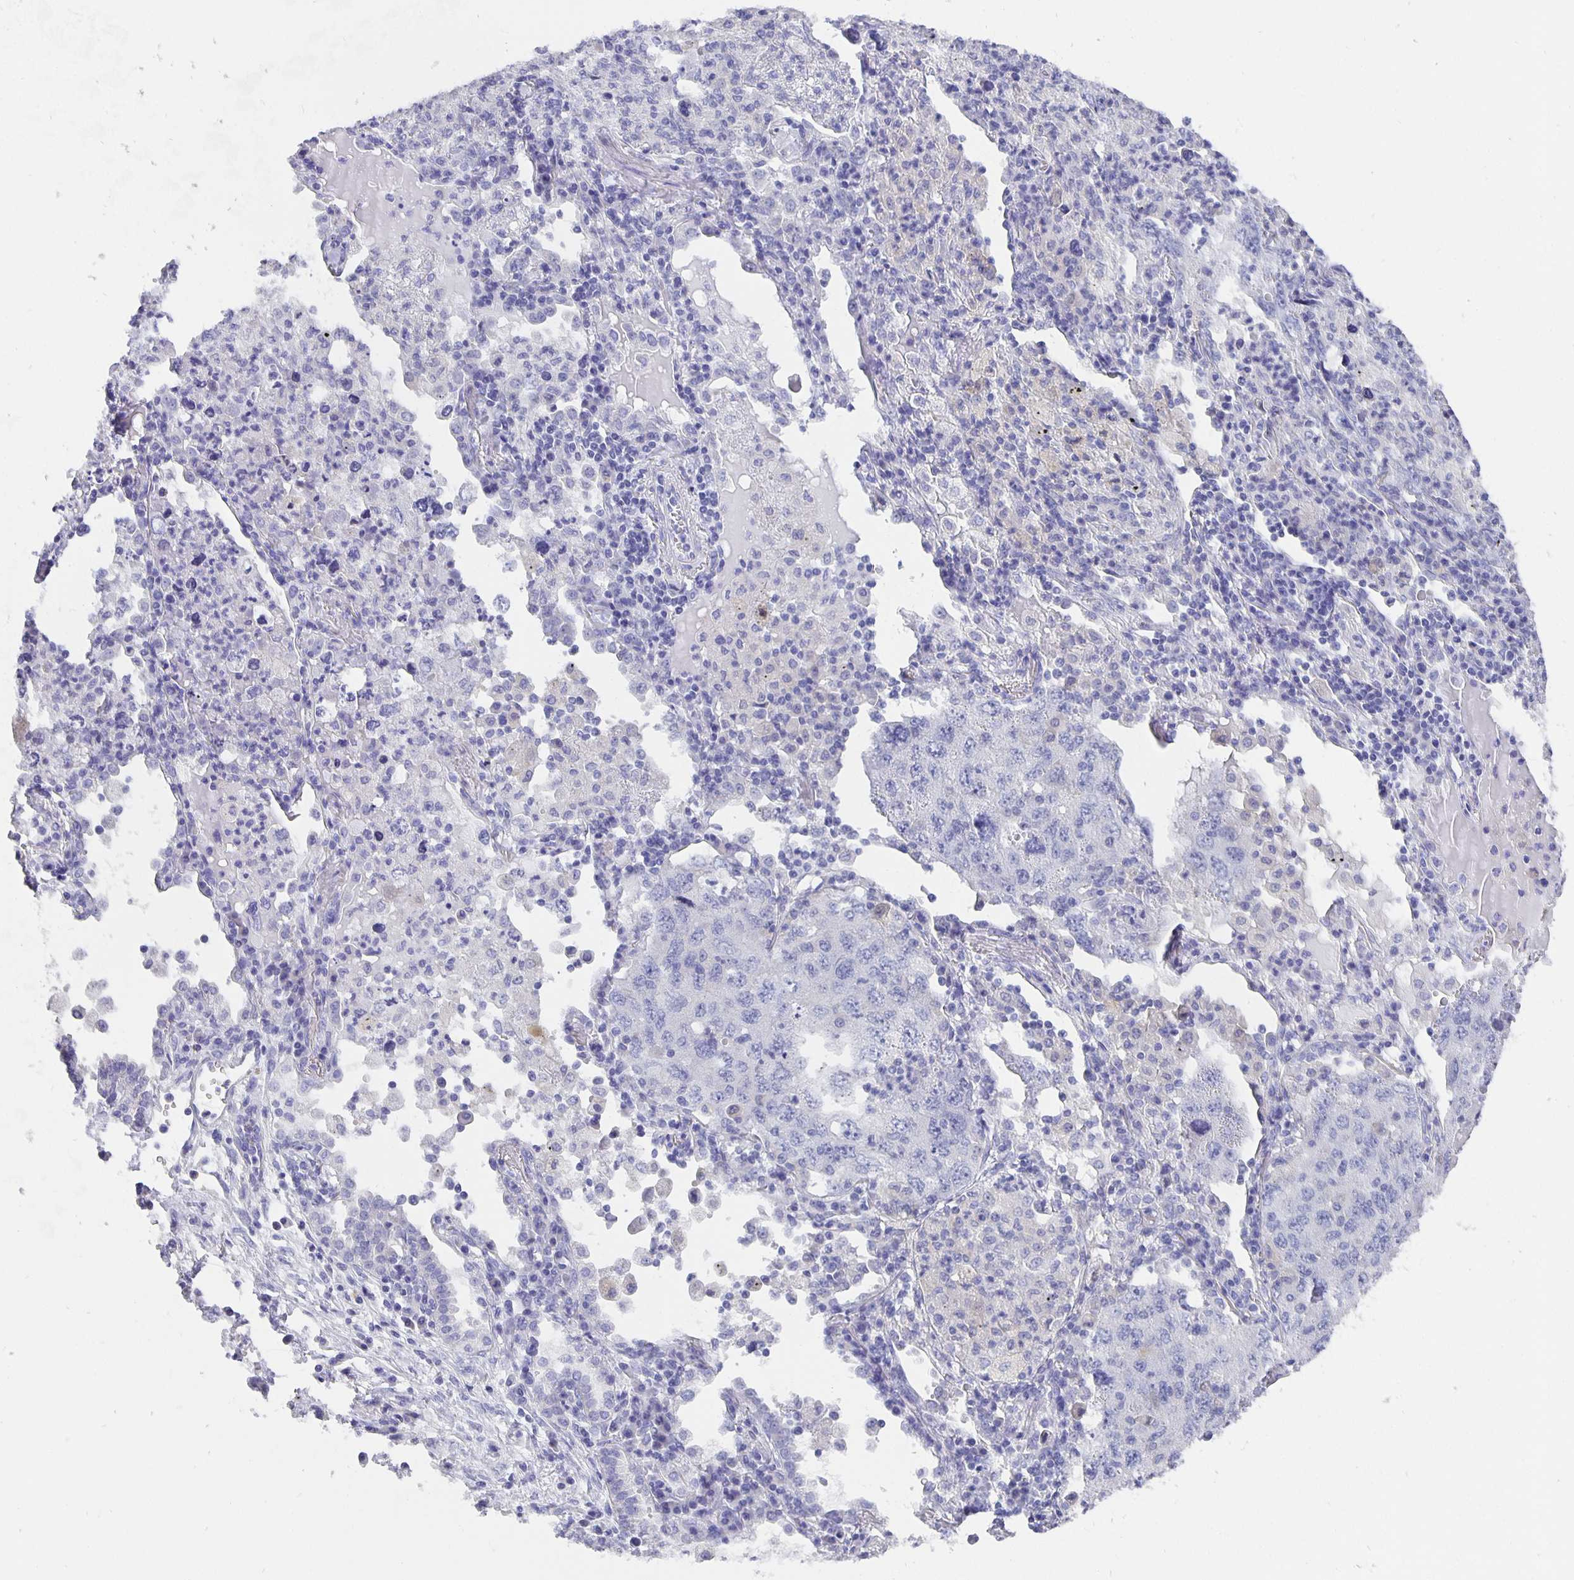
{"staining": {"intensity": "negative", "quantity": "none", "location": "none"}, "tissue": "lung cancer", "cell_type": "Tumor cells", "image_type": "cancer", "snomed": [{"axis": "morphology", "description": "Adenocarcinoma, NOS"}, {"axis": "topography", "description": "Lung"}], "caption": "This image is of lung cancer (adenocarcinoma) stained with IHC to label a protein in brown with the nuclei are counter-stained blue. There is no positivity in tumor cells. (DAB (3,3'-diaminobenzidine) immunohistochemistry (IHC), high magnification).", "gene": "CFAP74", "patient": {"sex": "female", "age": 57}}